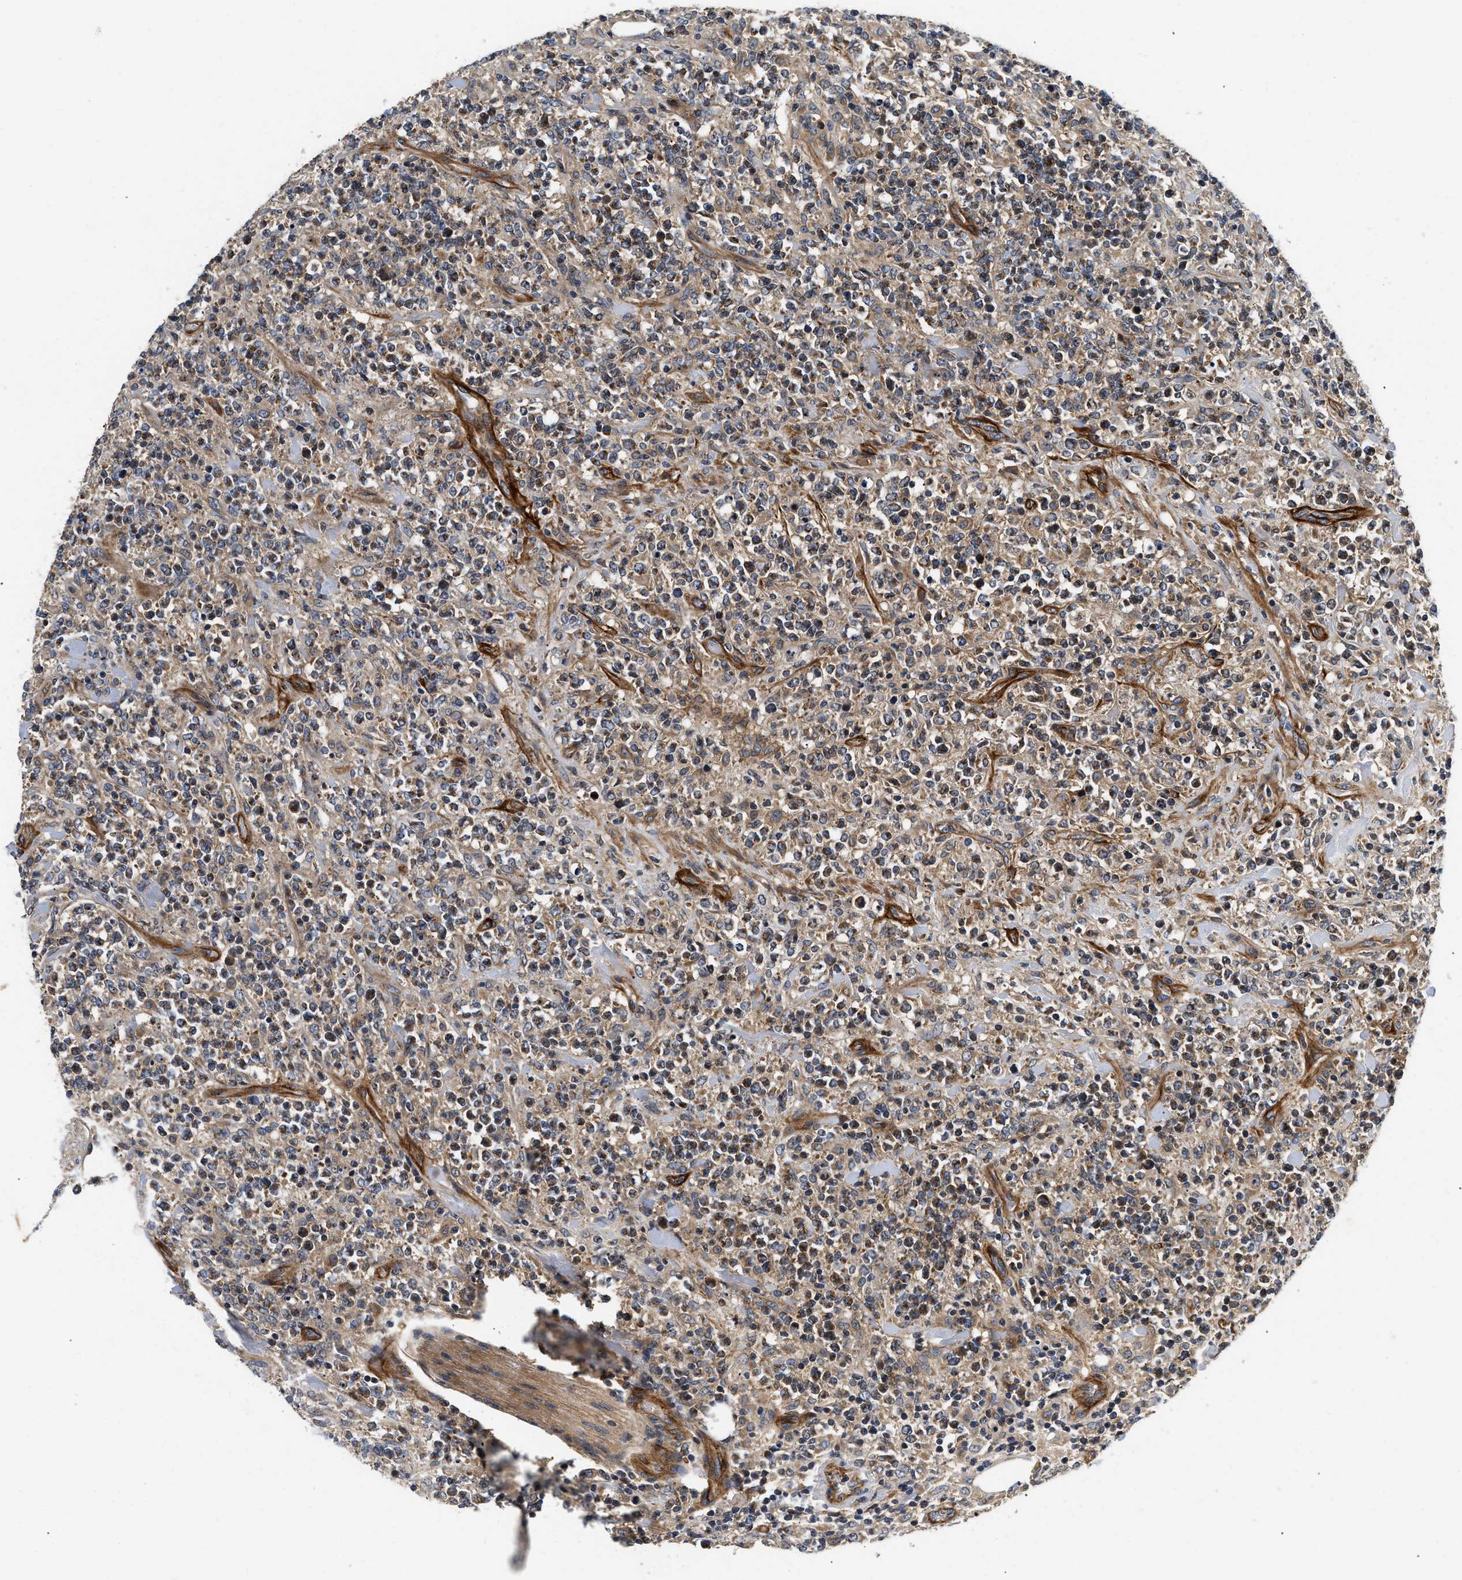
{"staining": {"intensity": "moderate", "quantity": ">75%", "location": "cytoplasmic/membranous"}, "tissue": "lymphoma", "cell_type": "Tumor cells", "image_type": "cancer", "snomed": [{"axis": "morphology", "description": "Malignant lymphoma, non-Hodgkin's type, High grade"}, {"axis": "topography", "description": "Soft tissue"}], "caption": "Immunohistochemical staining of human malignant lymphoma, non-Hodgkin's type (high-grade) displays moderate cytoplasmic/membranous protein staining in approximately >75% of tumor cells.", "gene": "NME6", "patient": {"sex": "male", "age": 18}}